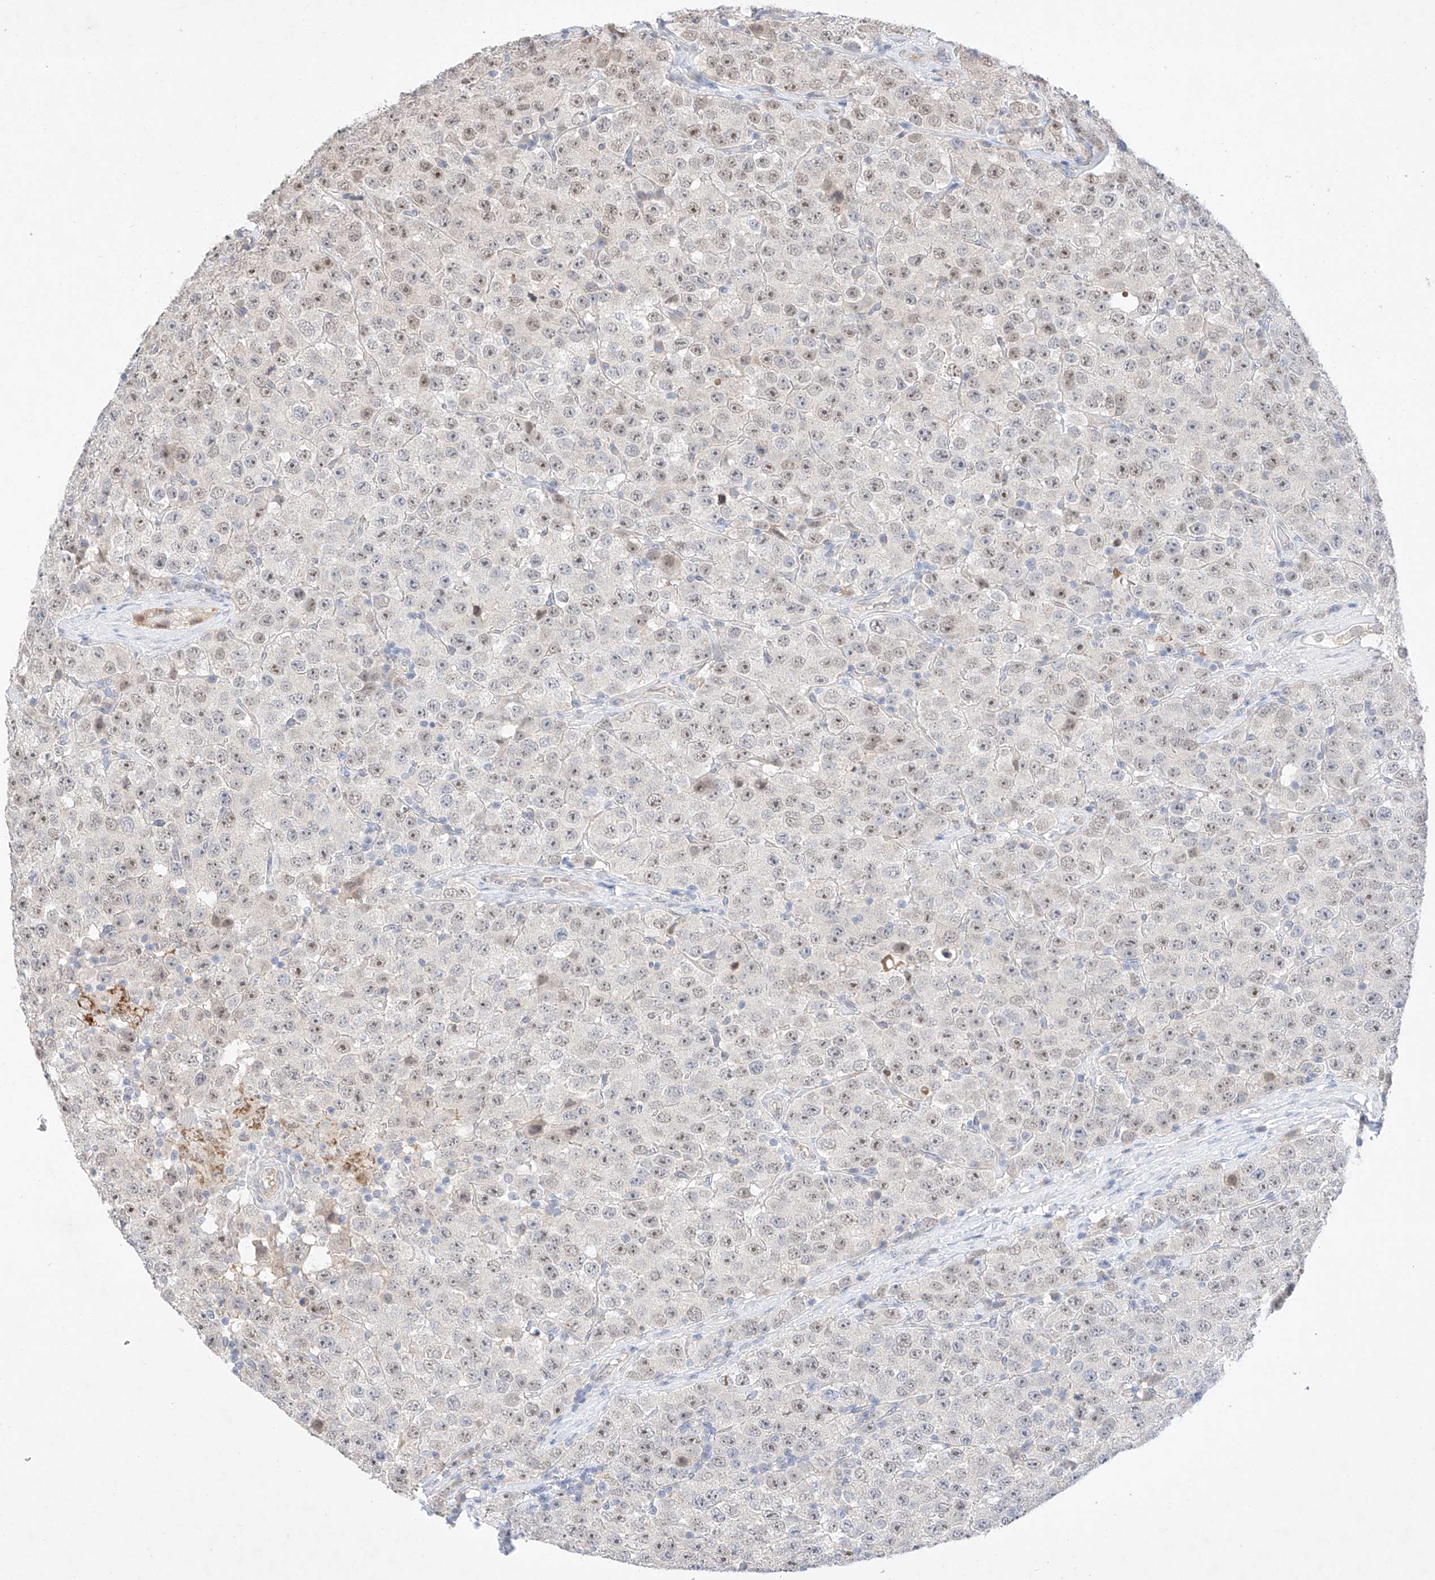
{"staining": {"intensity": "weak", "quantity": "<25%", "location": "nuclear"}, "tissue": "testis cancer", "cell_type": "Tumor cells", "image_type": "cancer", "snomed": [{"axis": "morphology", "description": "Seminoma, NOS"}, {"axis": "topography", "description": "Testis"}], "caption": "Histopathology image shows no significant protein positivity in tumor cells of testis cancer.", "gene": "IL22RA2", "patient": {"sex": "male", "age": 28}}